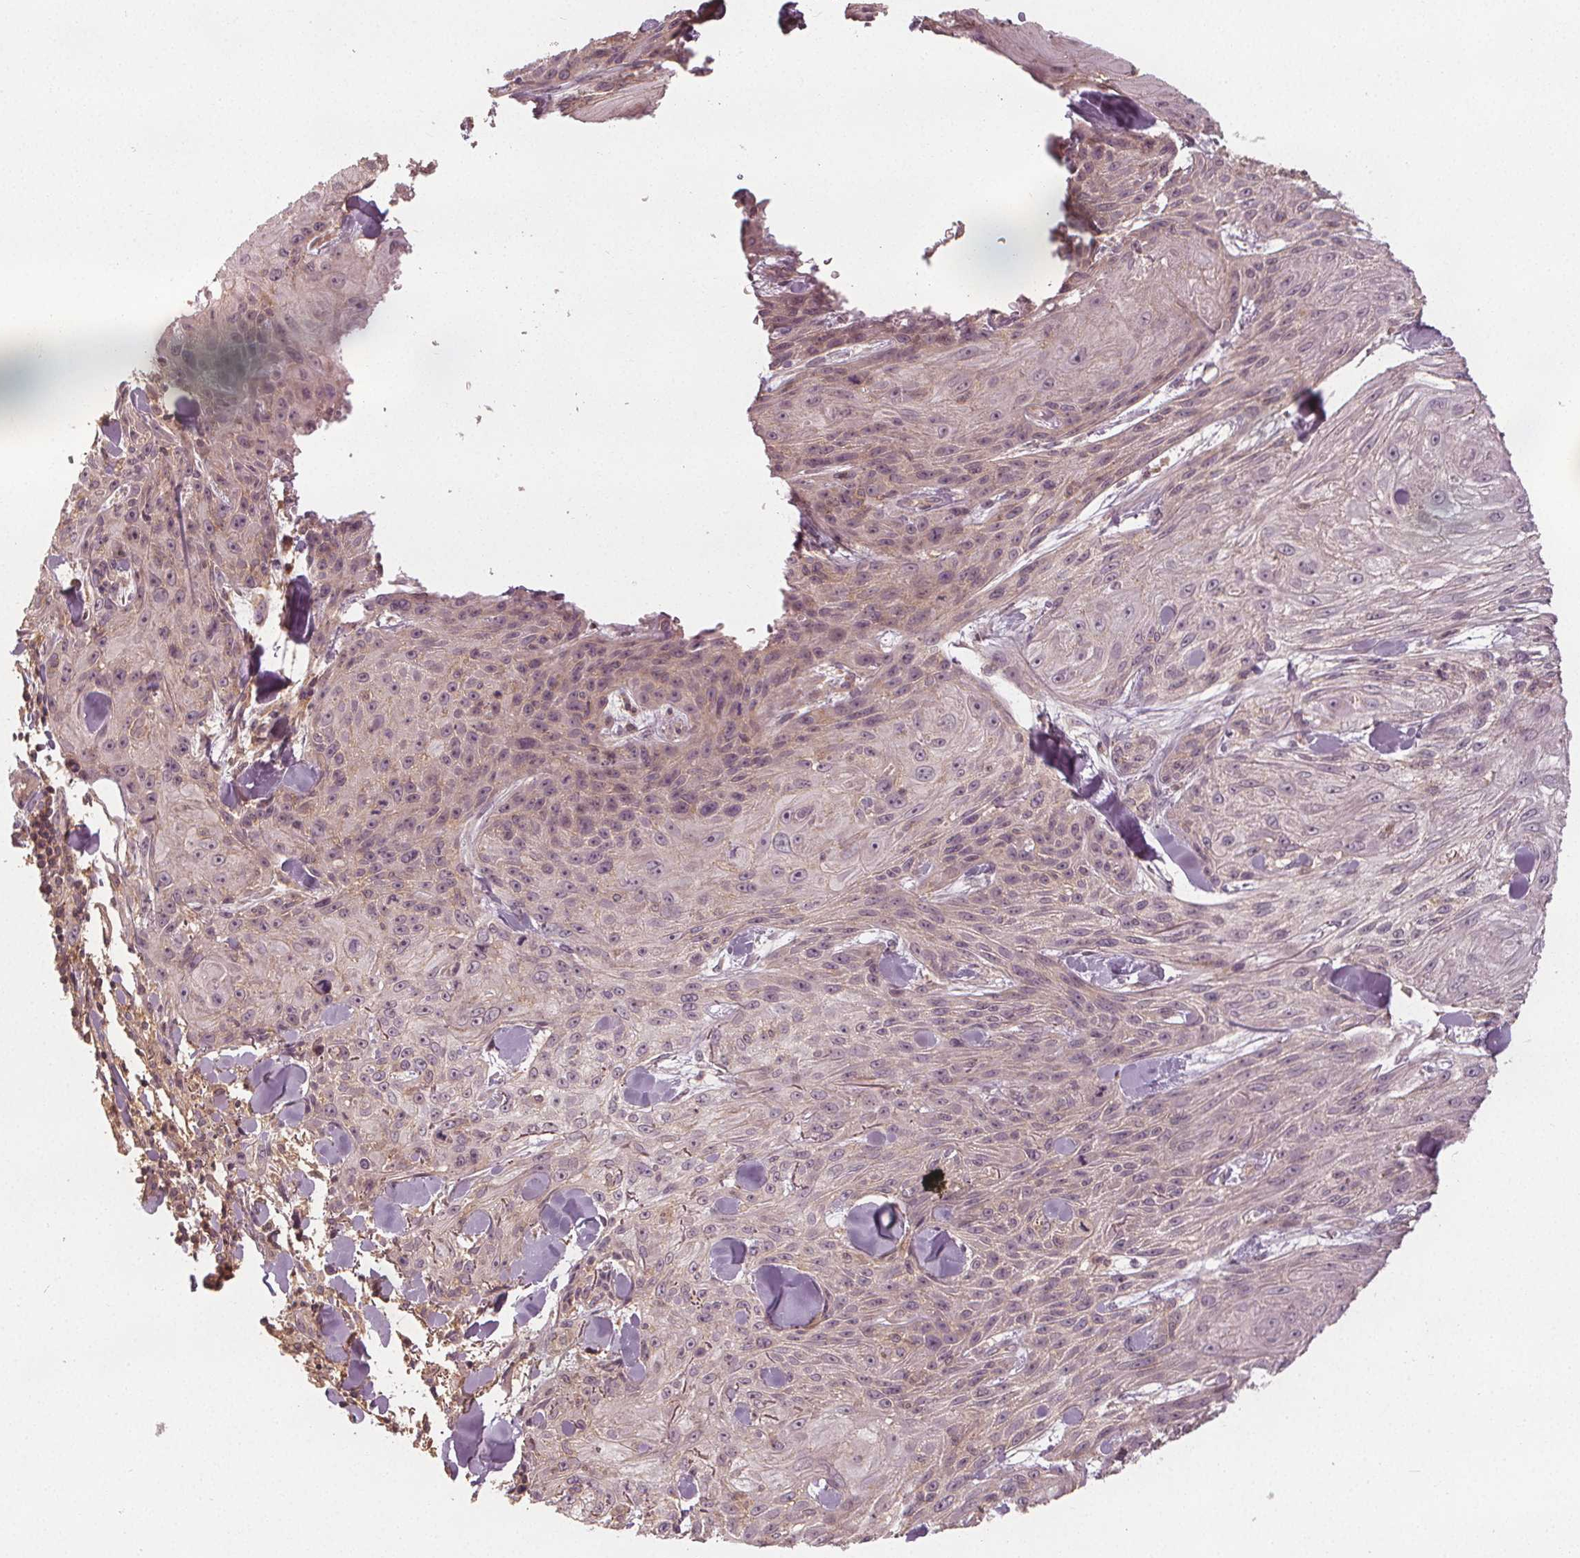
{"staining": {"intensity": "negative", "quantity": "none", "location": "none"}, "tissue": "skin cancer", "cell_type": "Tumor cells", "image_type": "cancer", "snomed": [{"axis": "morphology", "description": "Squamous cell carcinoma, NOS"}, {"axis": "topography", "description": "Skin"}], "caption": "This is a image of immunohistochemistry (IHC) staining of skin squamous cell carcinoma, which shows no staining in tumor cells.", "gene": "GNB2", "patient": {"sex": "male", "age": 88}}